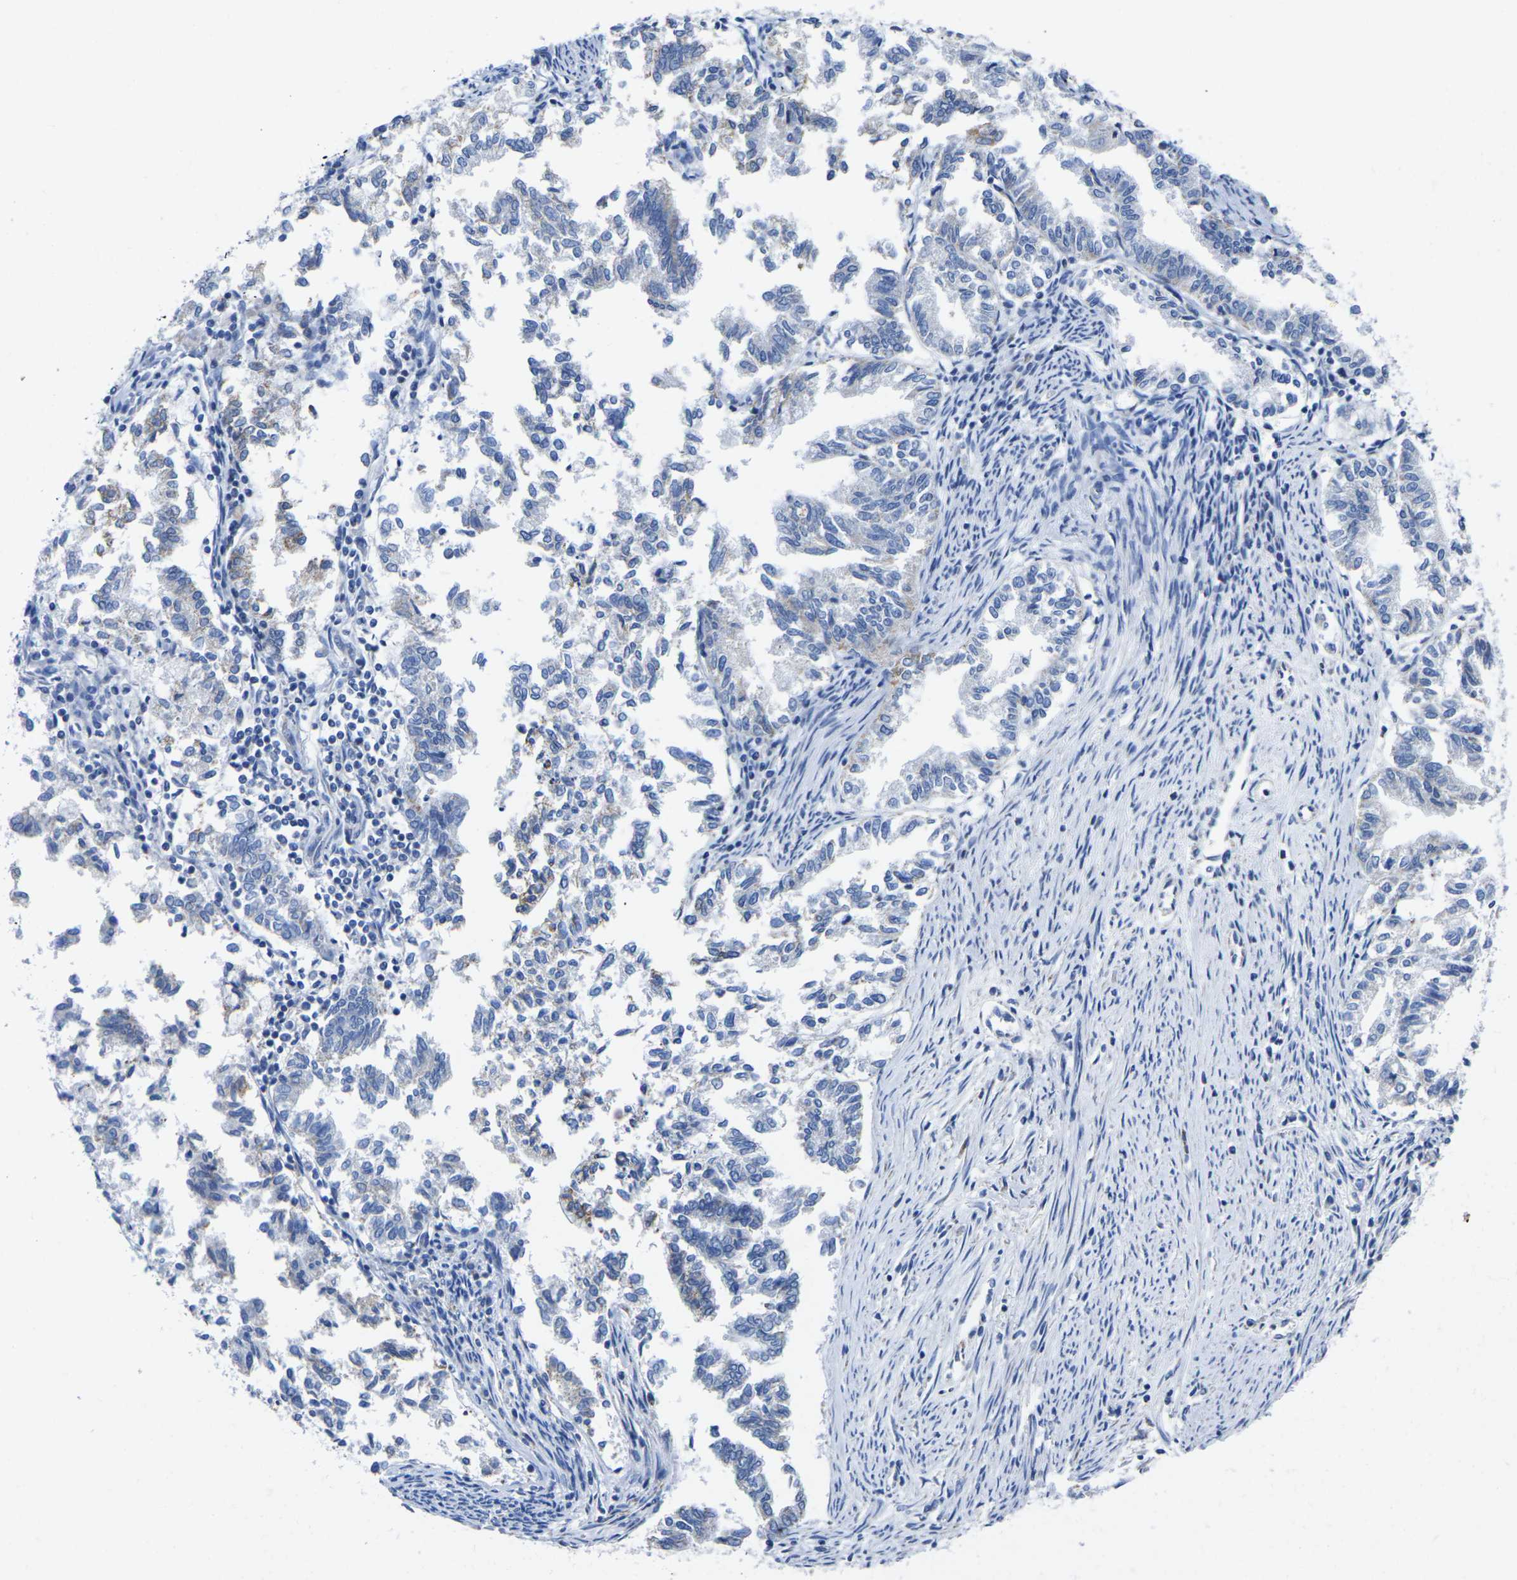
{"staining": {"intensity": "weak", "quantity": "25%-75%", "location": "cytoplasmic/membranous"}, "tissue": "endometrial cancer", "cell_type": "Tumor cells", "image_type": "cancer", "snomed": [{"axis": "morphology", "description": "Necrosis, NOS"}, {"axis": "morphology", "description": "Adenocarcinoma, NOS"}, {"axis": "topography", "description": "Endometrium"}], "caption": "DAB immunohistochemical staining of human endometrial cancer (adenocarcinoma) displays weak cytoplasmic/membranous protein staining in about 25%-75% of tumor cells.", "gene": "TMEM204", "patient": {"sex": "female", "age": 79}}